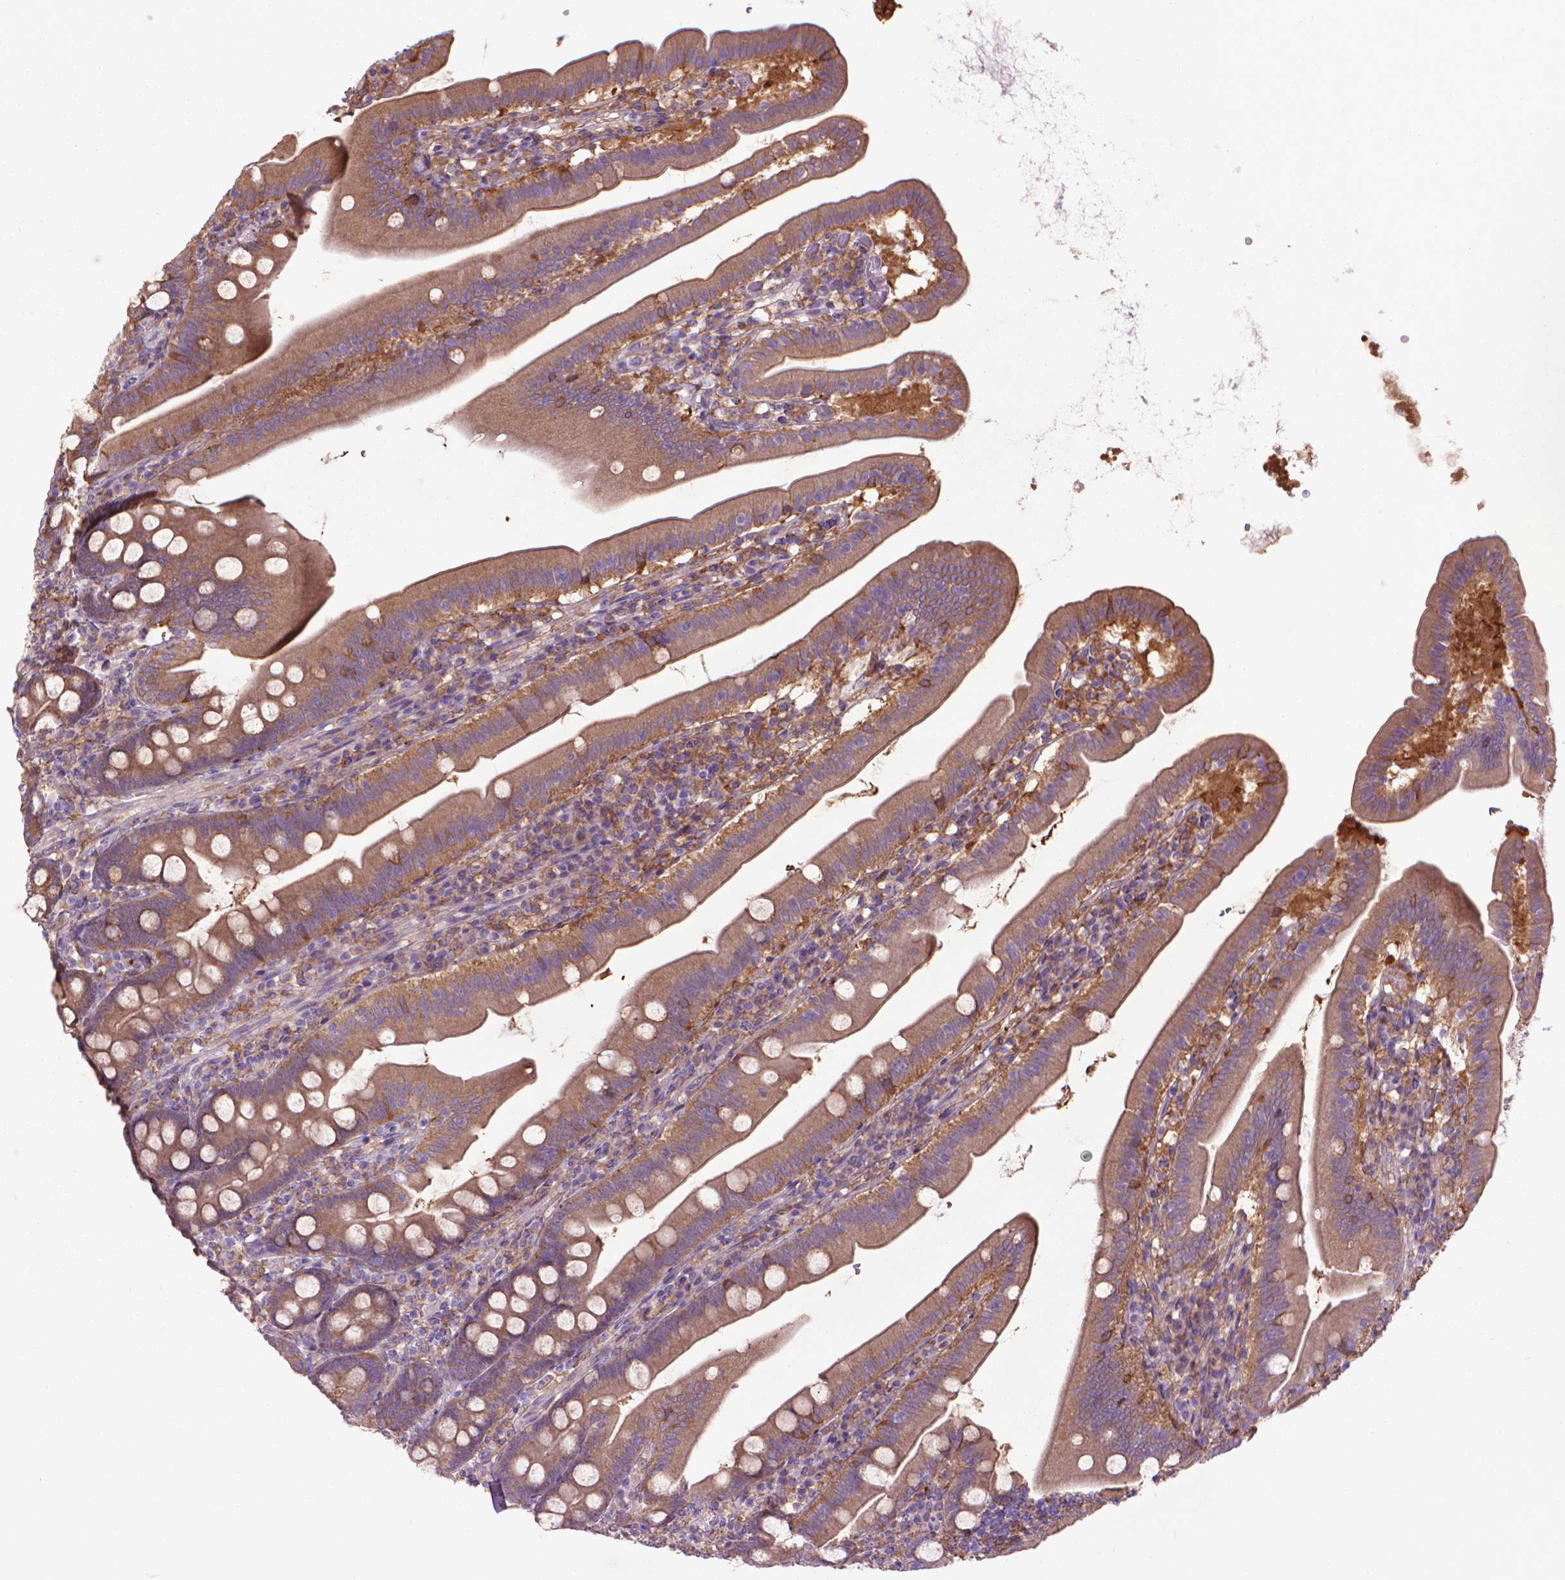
{"staining": {"intensity": "moderate", "quantity": ">75%", "location": "cytoplasmic/membranous"}, "tissue": "duodenum", "cell_type": "Glandular cells", "image_type": "normal", "snomed": [{"axis": "morphology", "description": "Normal tissue, NOS"}, {"axis": "topography", "description": "Duodenum"}], "caption": "An IHC histopathology image of unremarkable tissue is shown. Protein staining in brown highlights moderate cytoplasmic/membranous positivity in duodenum within glandular cells.", "gene": "CORO1B", "patient": {"sex": "female", "age": 67}}